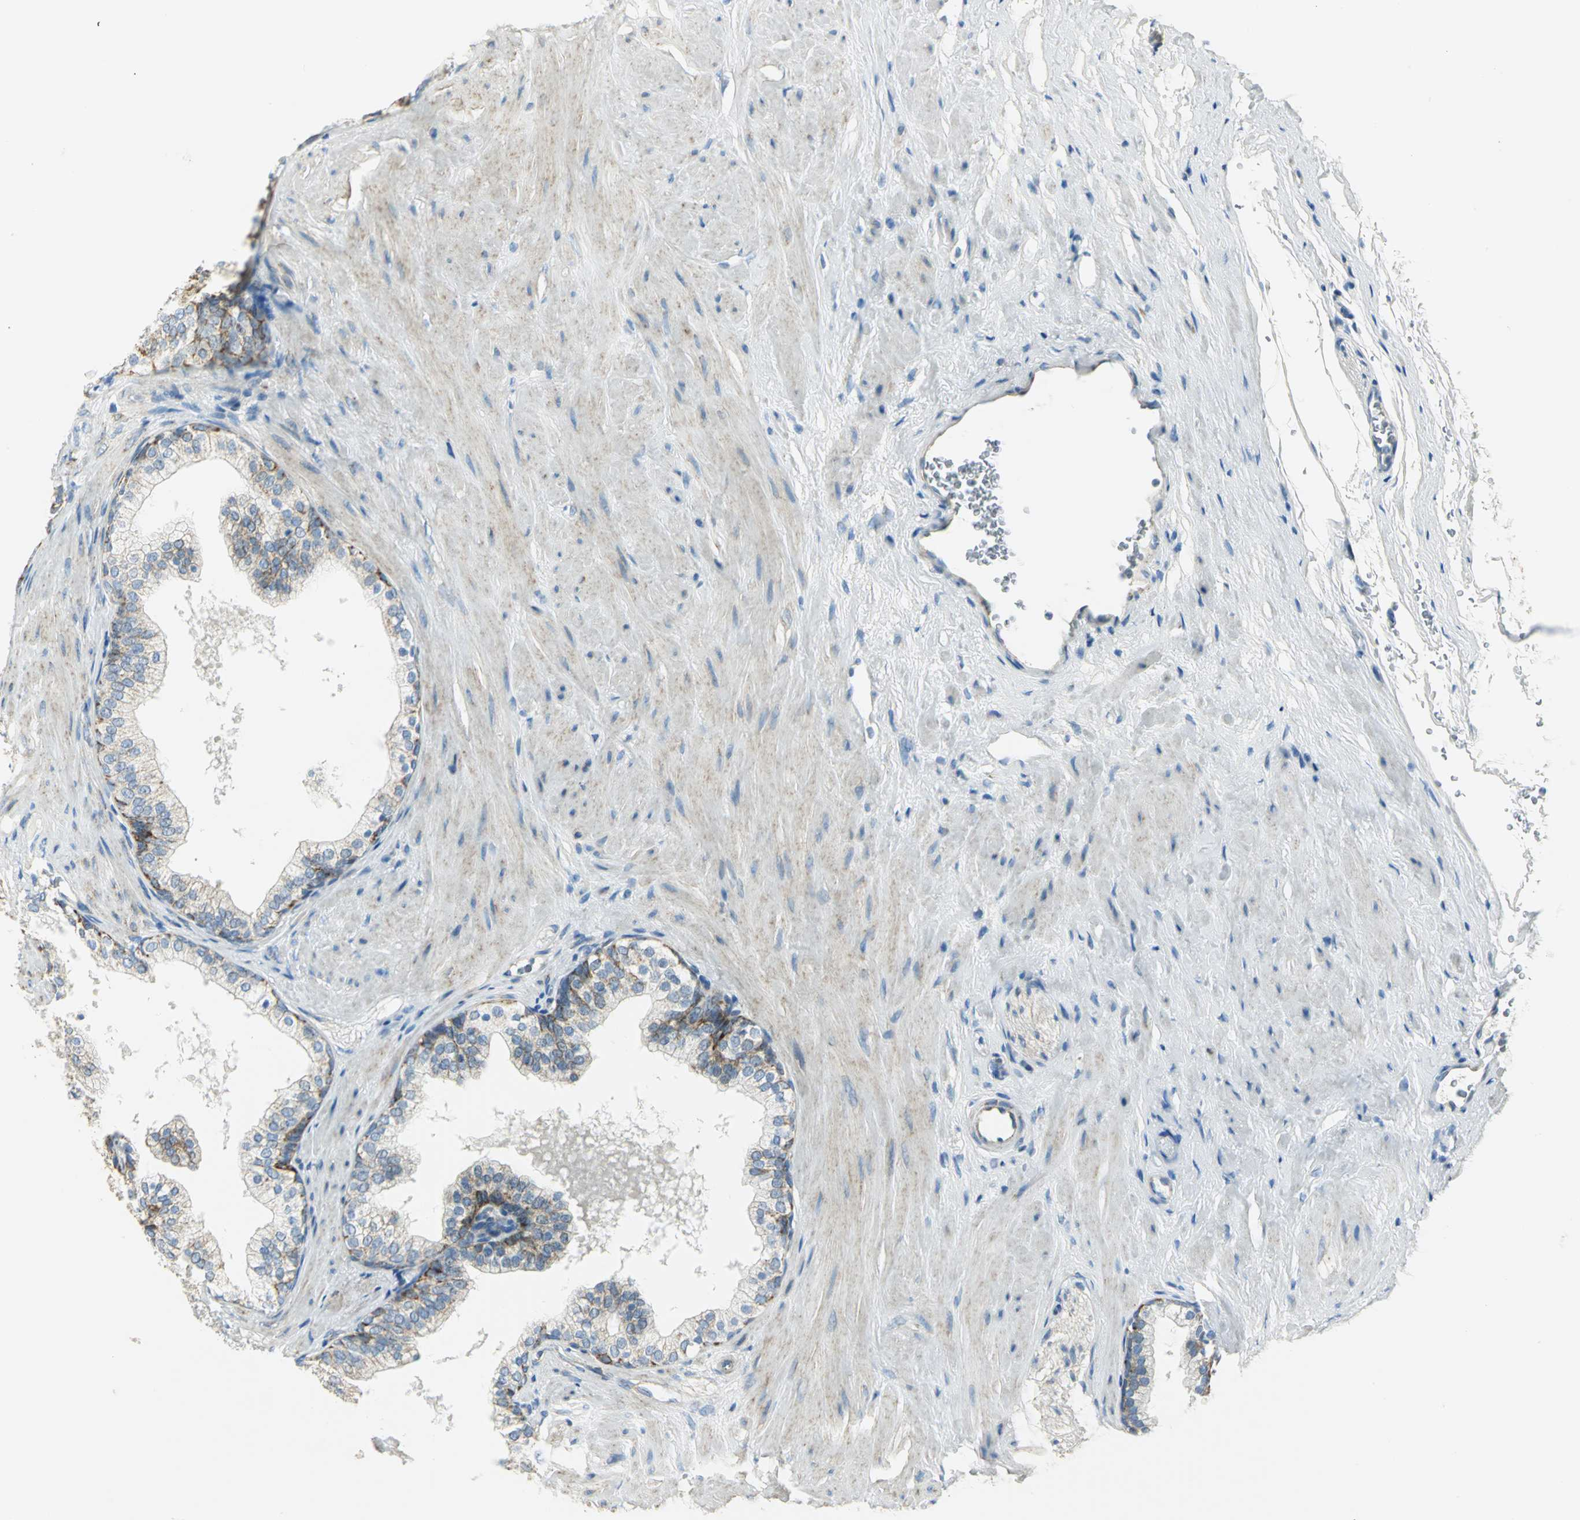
{"staining": {"intensity": "moderate", "quantity": "25%-75%", "location": "cytoplasmic/membranous"}, "tissue": "prostate", "cell_type": "Glandular cells", "image_type": "normal", "snomed": [{"axis": "morphology", "description": "Normal tissue, NOS"}, {"axis": "topography", "description": "Prostate"}], "caption": "Immunohistochemistry (IHC) of normal prostate displays medium levels of moderate cytoplasmic/membranous expression in approximately 25%-75% of glandular cells.", "gene": "NTRK1", "patient": {"sex": "male", "age": 60}}